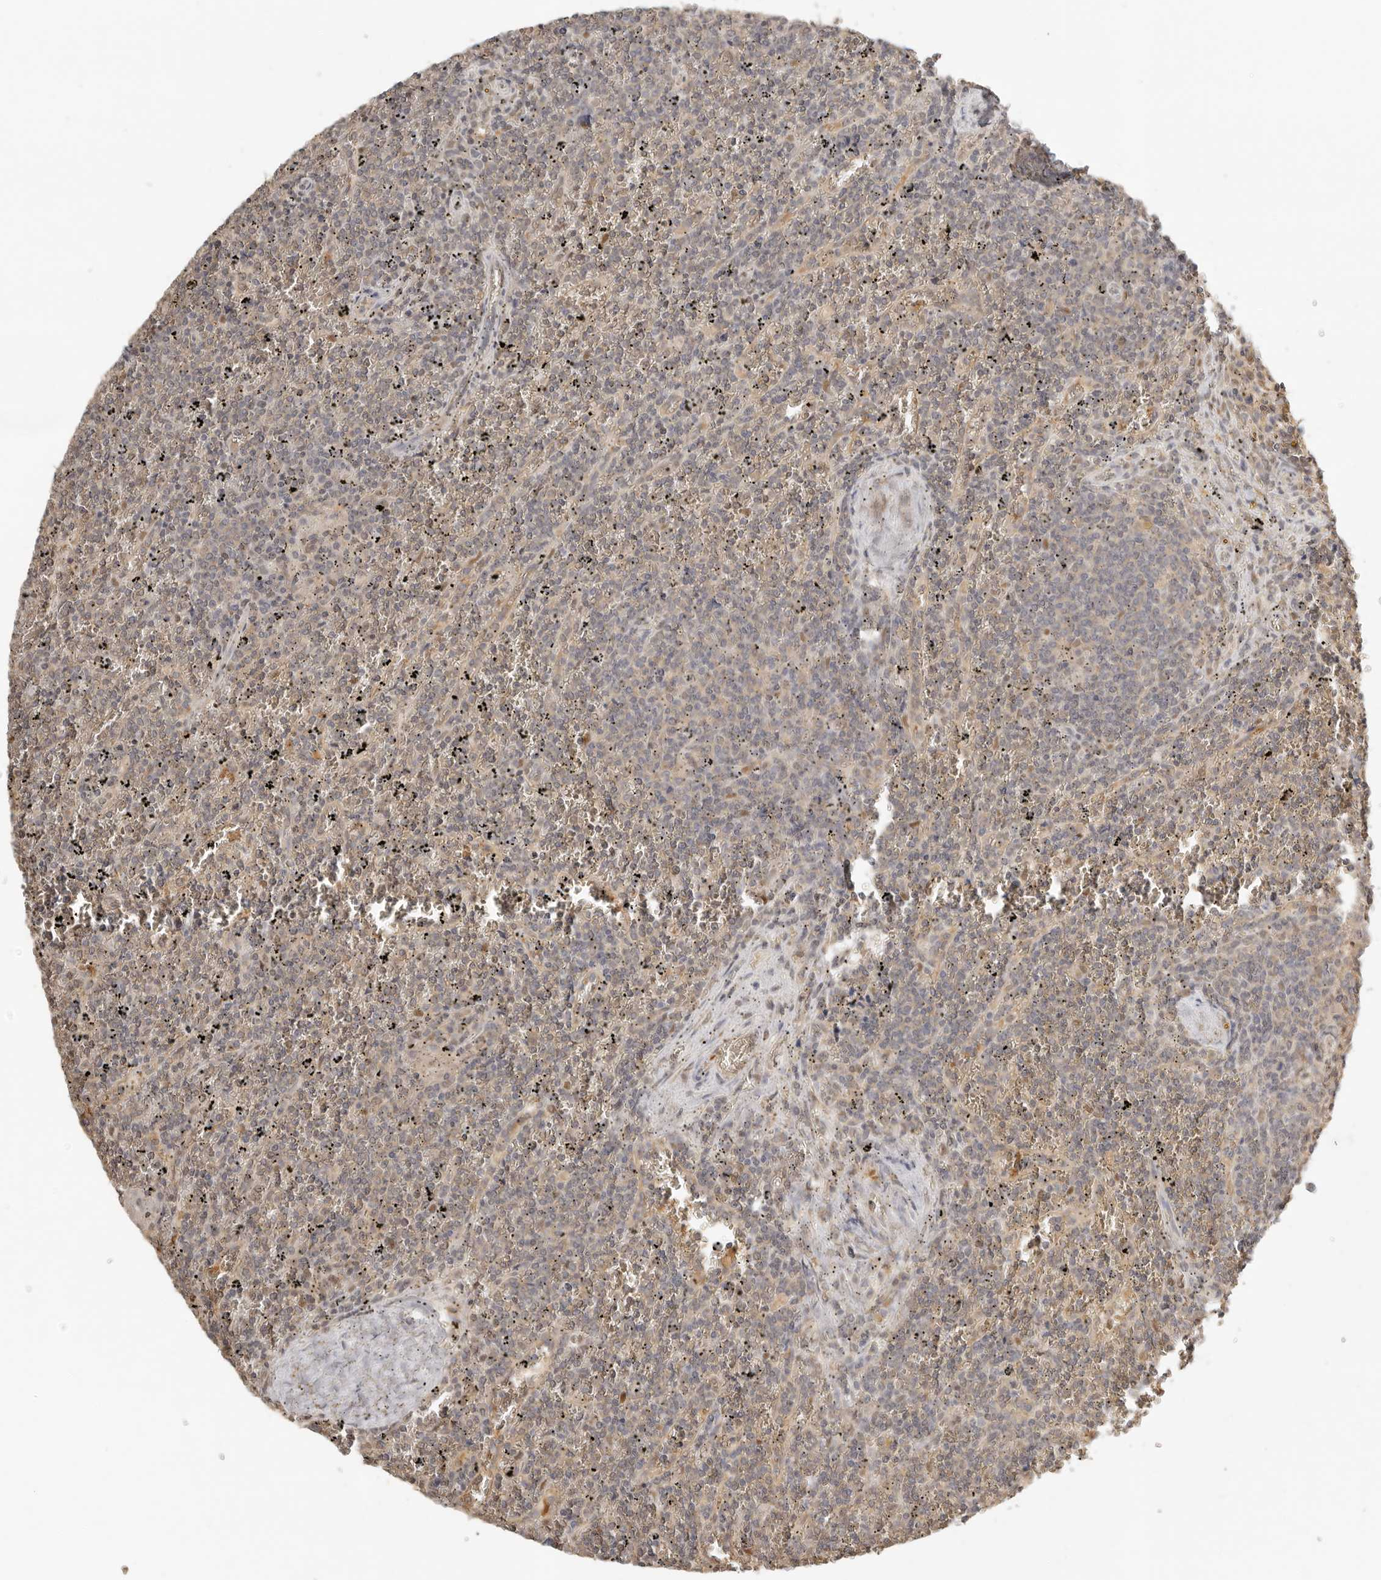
{"staining": {"intensity": "weak", "quantity": "25%-75%", "location": "nuclear"}, "tissue": "lymphoma", "cell_type": "Tumor cells", "image_type": "cancer", "snomed": [{"axis": "morphology", "description": "Malignant lymphoma, non-Hodgkin's type, Low grade"}, {"axis": "topography", "description": "Spleen"}], "caption": "IHC (DAB) staining of low-grade malignant lymphoma, non-Hodgkin's type demonstrates weak nuclear protein staining in about 25%-75% of tumor cells.", "gene": "PSMA5", "patient": {"sex": "female", "age": 19}}